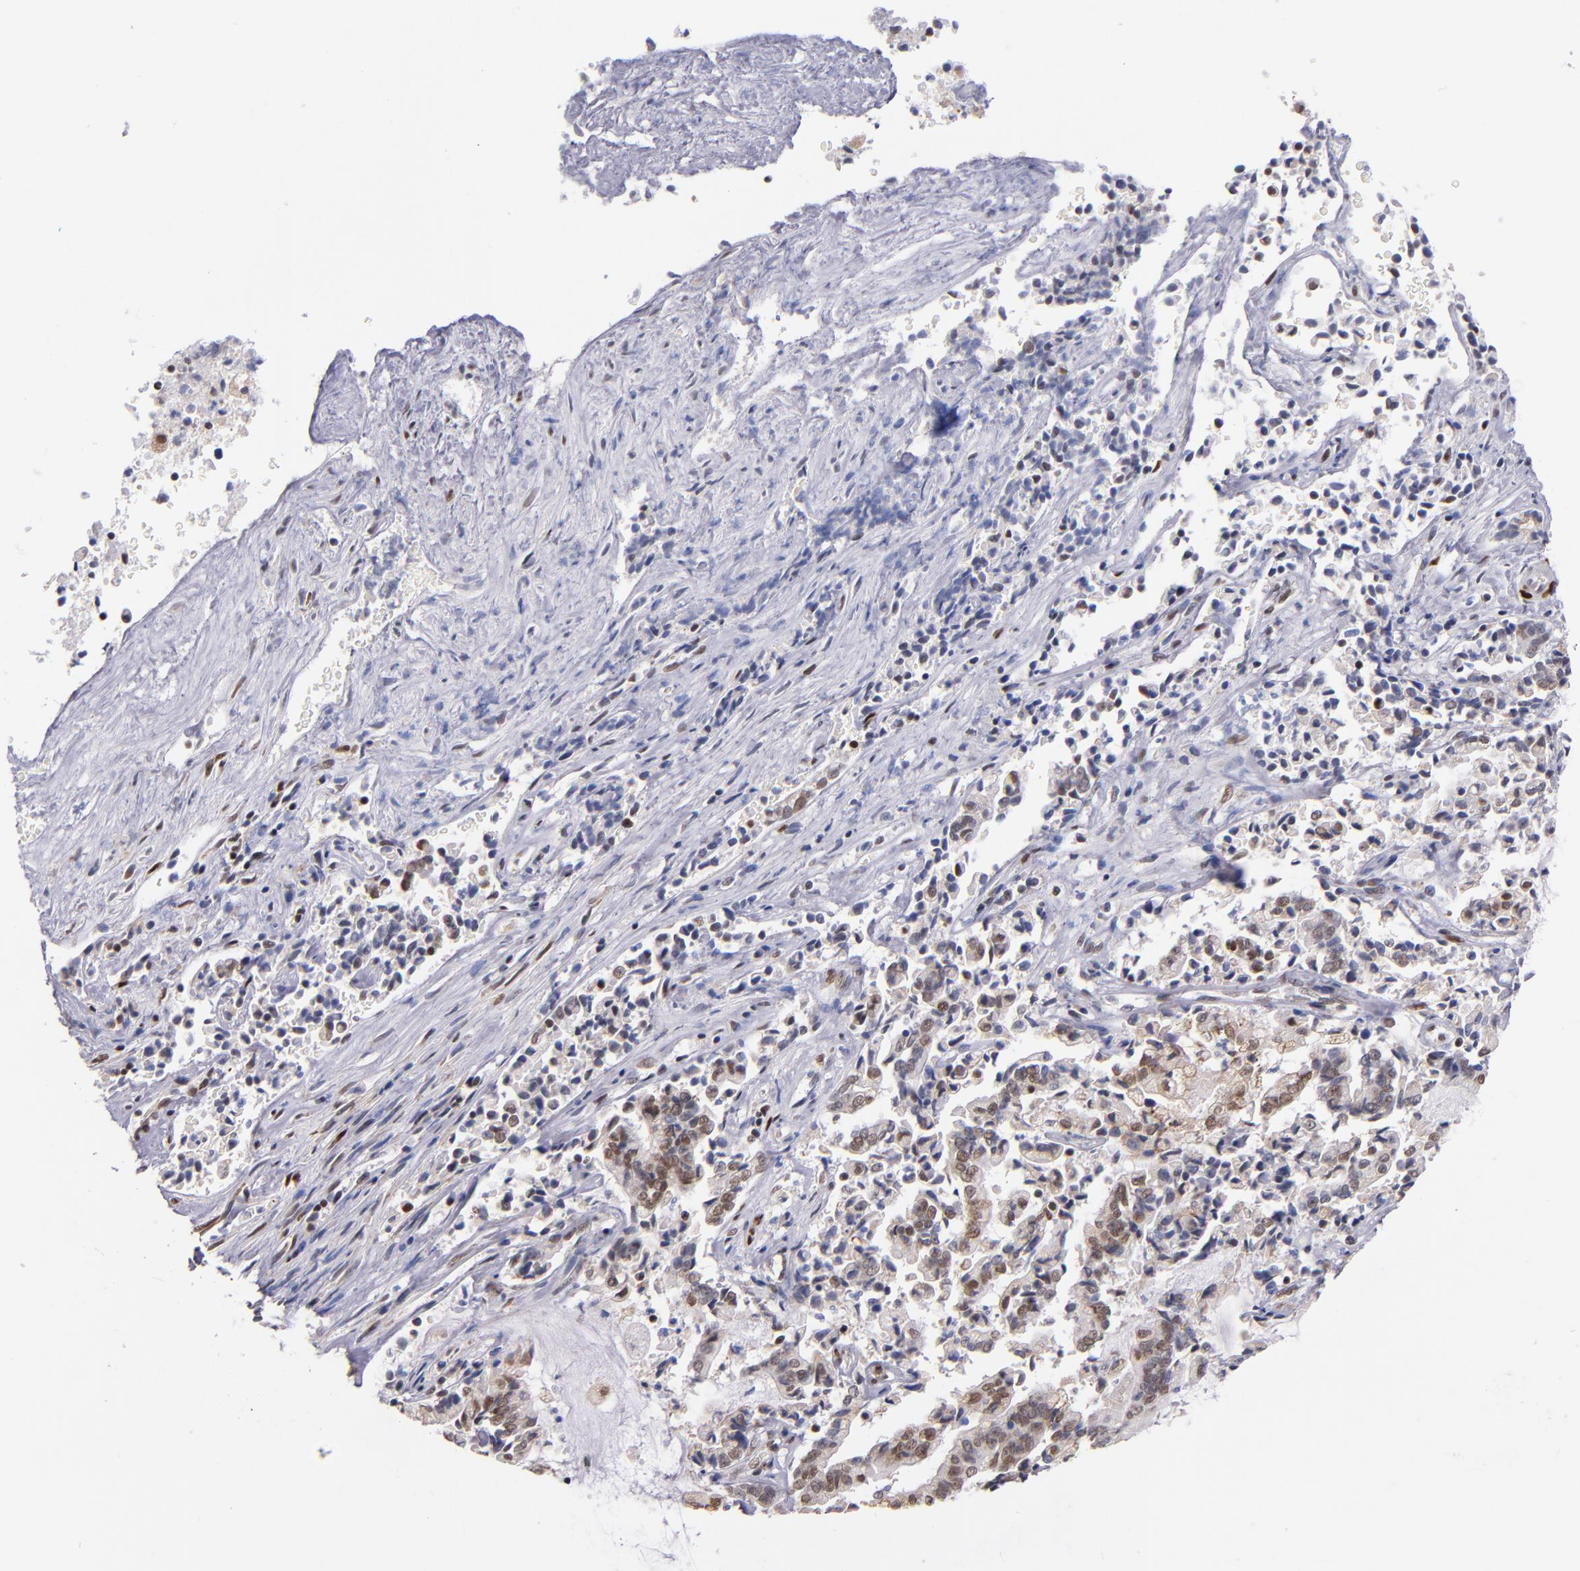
{"staining": {"intensity": "weak", "quantity": "25%-75%", "location": "nuclear"}, "tissue": "liver cancer", "cell_type": "Tumor cells", "image_type": "cancer", "snomed": [{"axis": "morphology", "description": "Cholangiocarcinoma"}, {"axis": "topography", "description": "Liver"}], "caption": "A low amount of weak nuclear staining is appreciated in approximately 25%-75% of tumor cells in liver cancer tissue.", "gene": "SRF", "patient": {"sex": "male", "age": 57}}